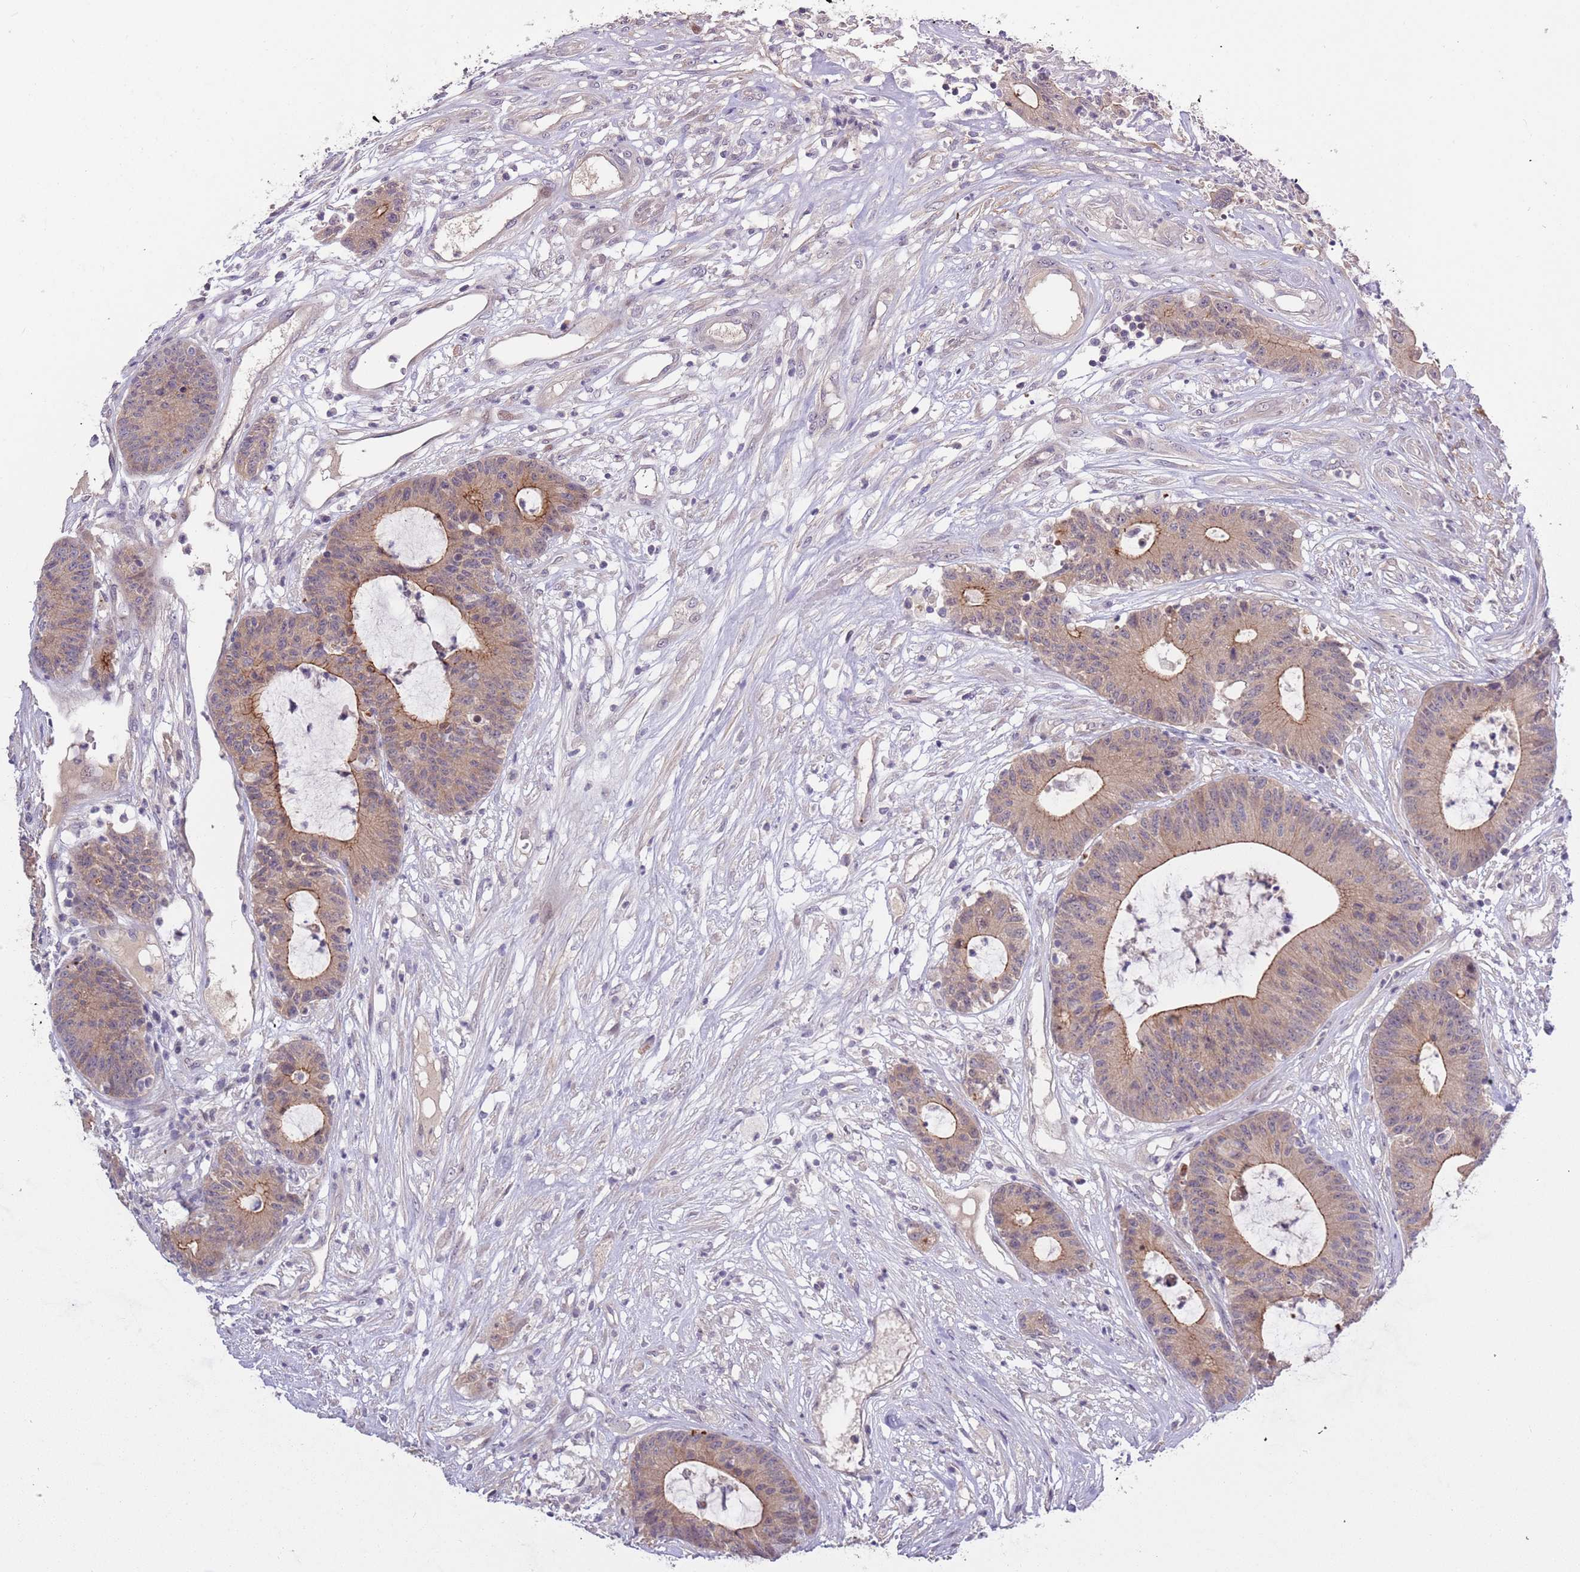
{"staining": {"intensity": "moderate", "quantity": ">75%", "location": "cytoplasmic/membranous"}, "tissue": "colorectal cancer", "cell_type": "Tumor cells", "image_type": "cancer", "snomed": [{"axis": "morphology", "description": "Adenocarcinoma, NOS"}, {"axis": "topography", "description": "Colon"}], "caption": "Immunohistochemical staining of human colorectal adenocarcinoma shows medium levels of moderate cytoplasmic/membranous protein staining in approximately >75% of tumor cells.", "gene": "SHROOM3", "patient": {"sex": "female", "age": 84}}